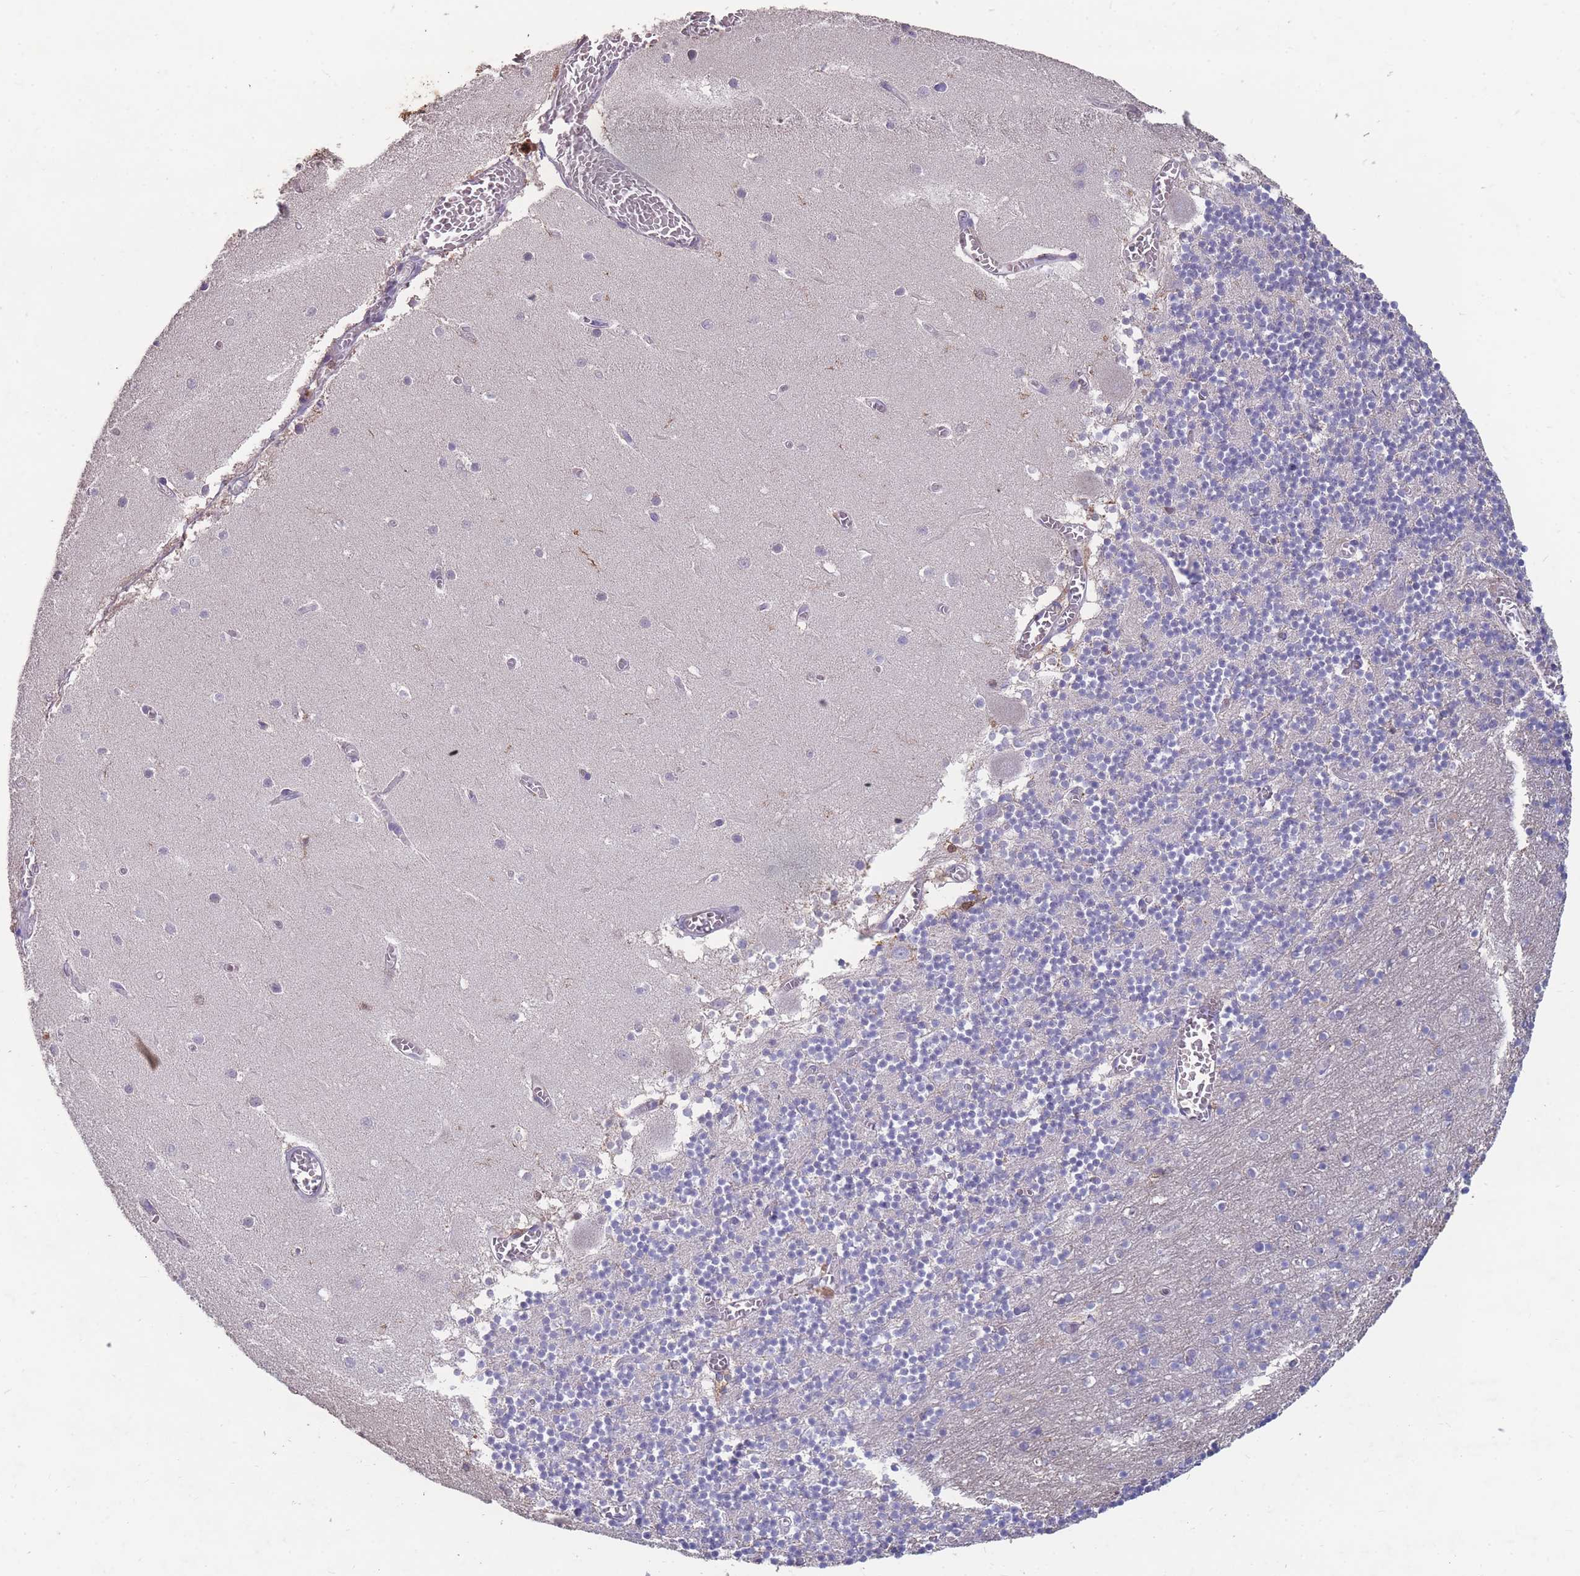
{"staining": {"intensity": "negative", "quantity": "none", "location": "none"}, "tissue": "cerebellum", "cell_type": "Cells in granular layer", "image_type": "normal", "snomed": [{"axis": "morphology", "description": "Normal tissue, NOS"}, {"axis": "topography", "description": "Cerebellum"}], "caption": "Immunohistochemistry (IHC) of normal human cerebellum displays no staining in cells in granular layer. (Brightfield microscopy of DAB (3,3'-diaminobenzidine) immunohistochemistry at high magnification).", "gene": "CD33", "patient": {"sex": "female", "age": 28}}